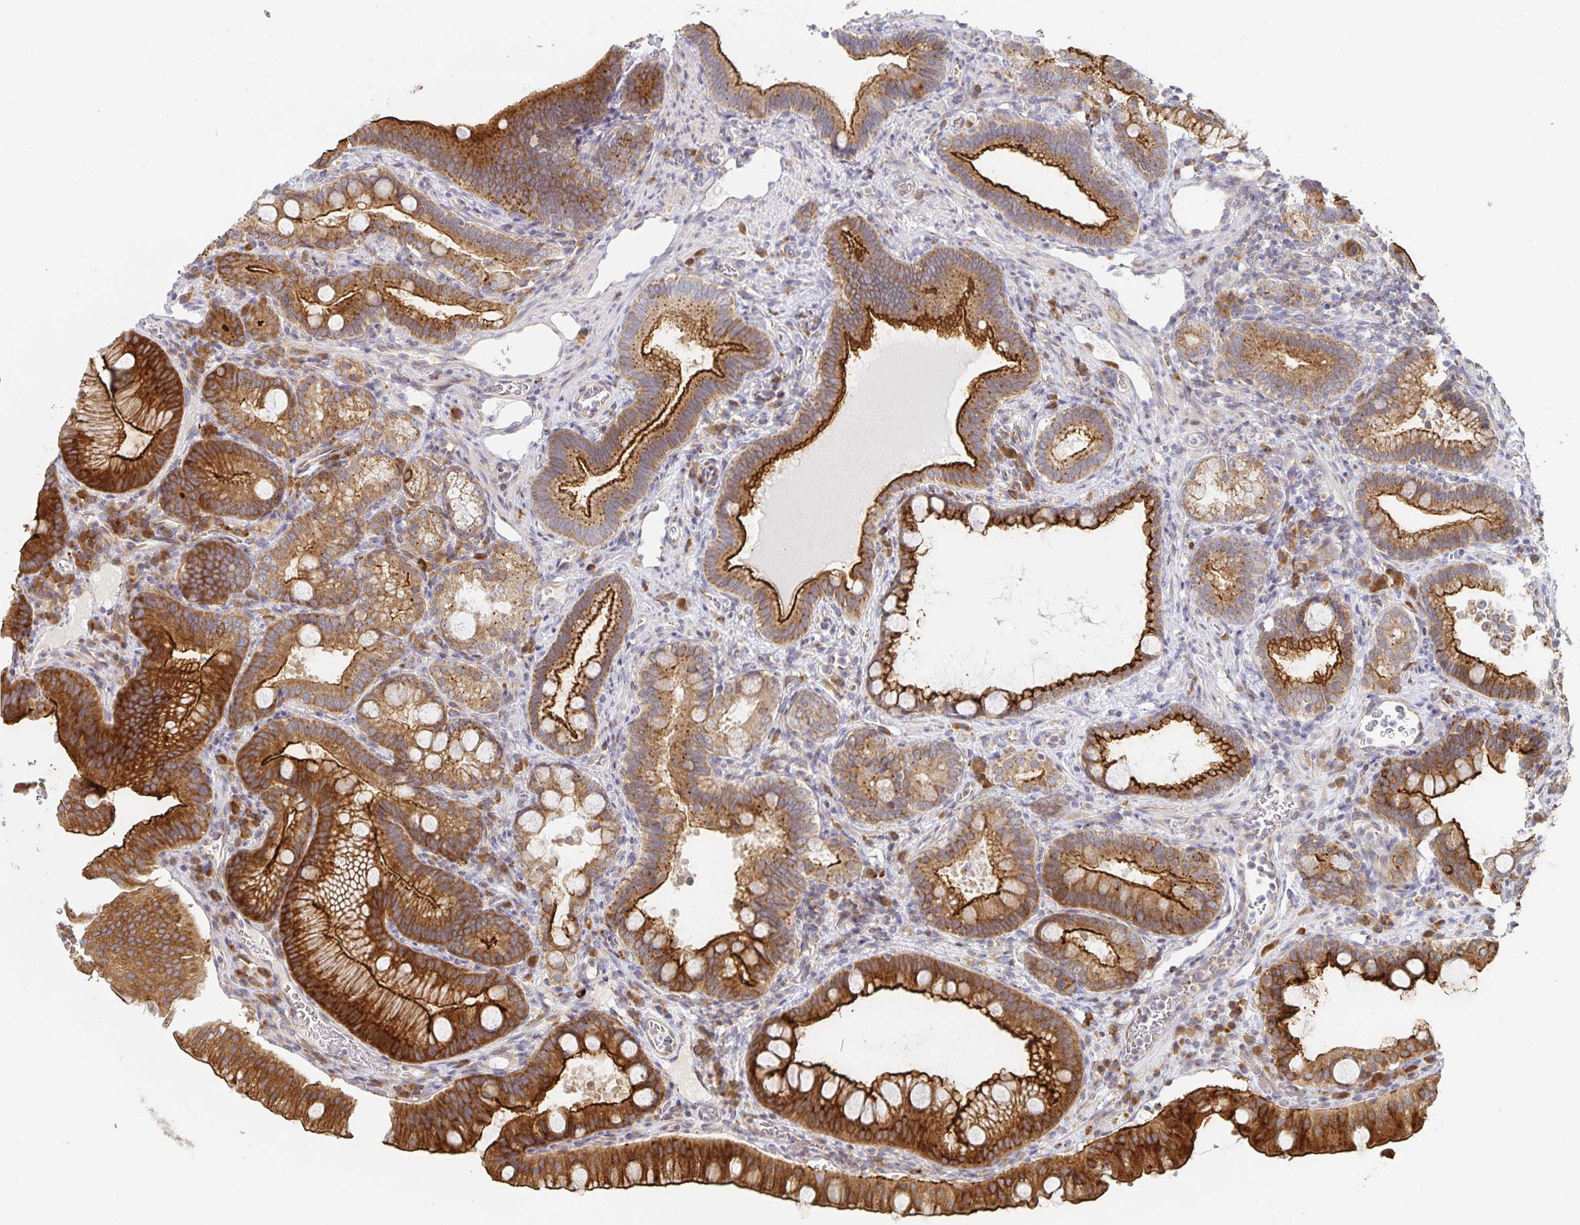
{"staining": {"intensity": "strong", "quantity": ">75%", "location": "cytoplasmic/membranous"}, "tissue": "duodenum", "cell_type": "Glandular cells", "image_type": "normal", "snomed": [{"axis": "morphology", "description": "Normal tissue, NOS"}, {"axis": "topography", "description": "Duodenum"}], "caption": "DAB immunohistochemical staining of normal duodenum shows strong cytoplasmic/membranous protein expression in about >75% of glandular cells. (IHC, brightfield microscopy, high magnification).", "gene": "NOMO1", "patient": {"sex": "male", "age": 59}}